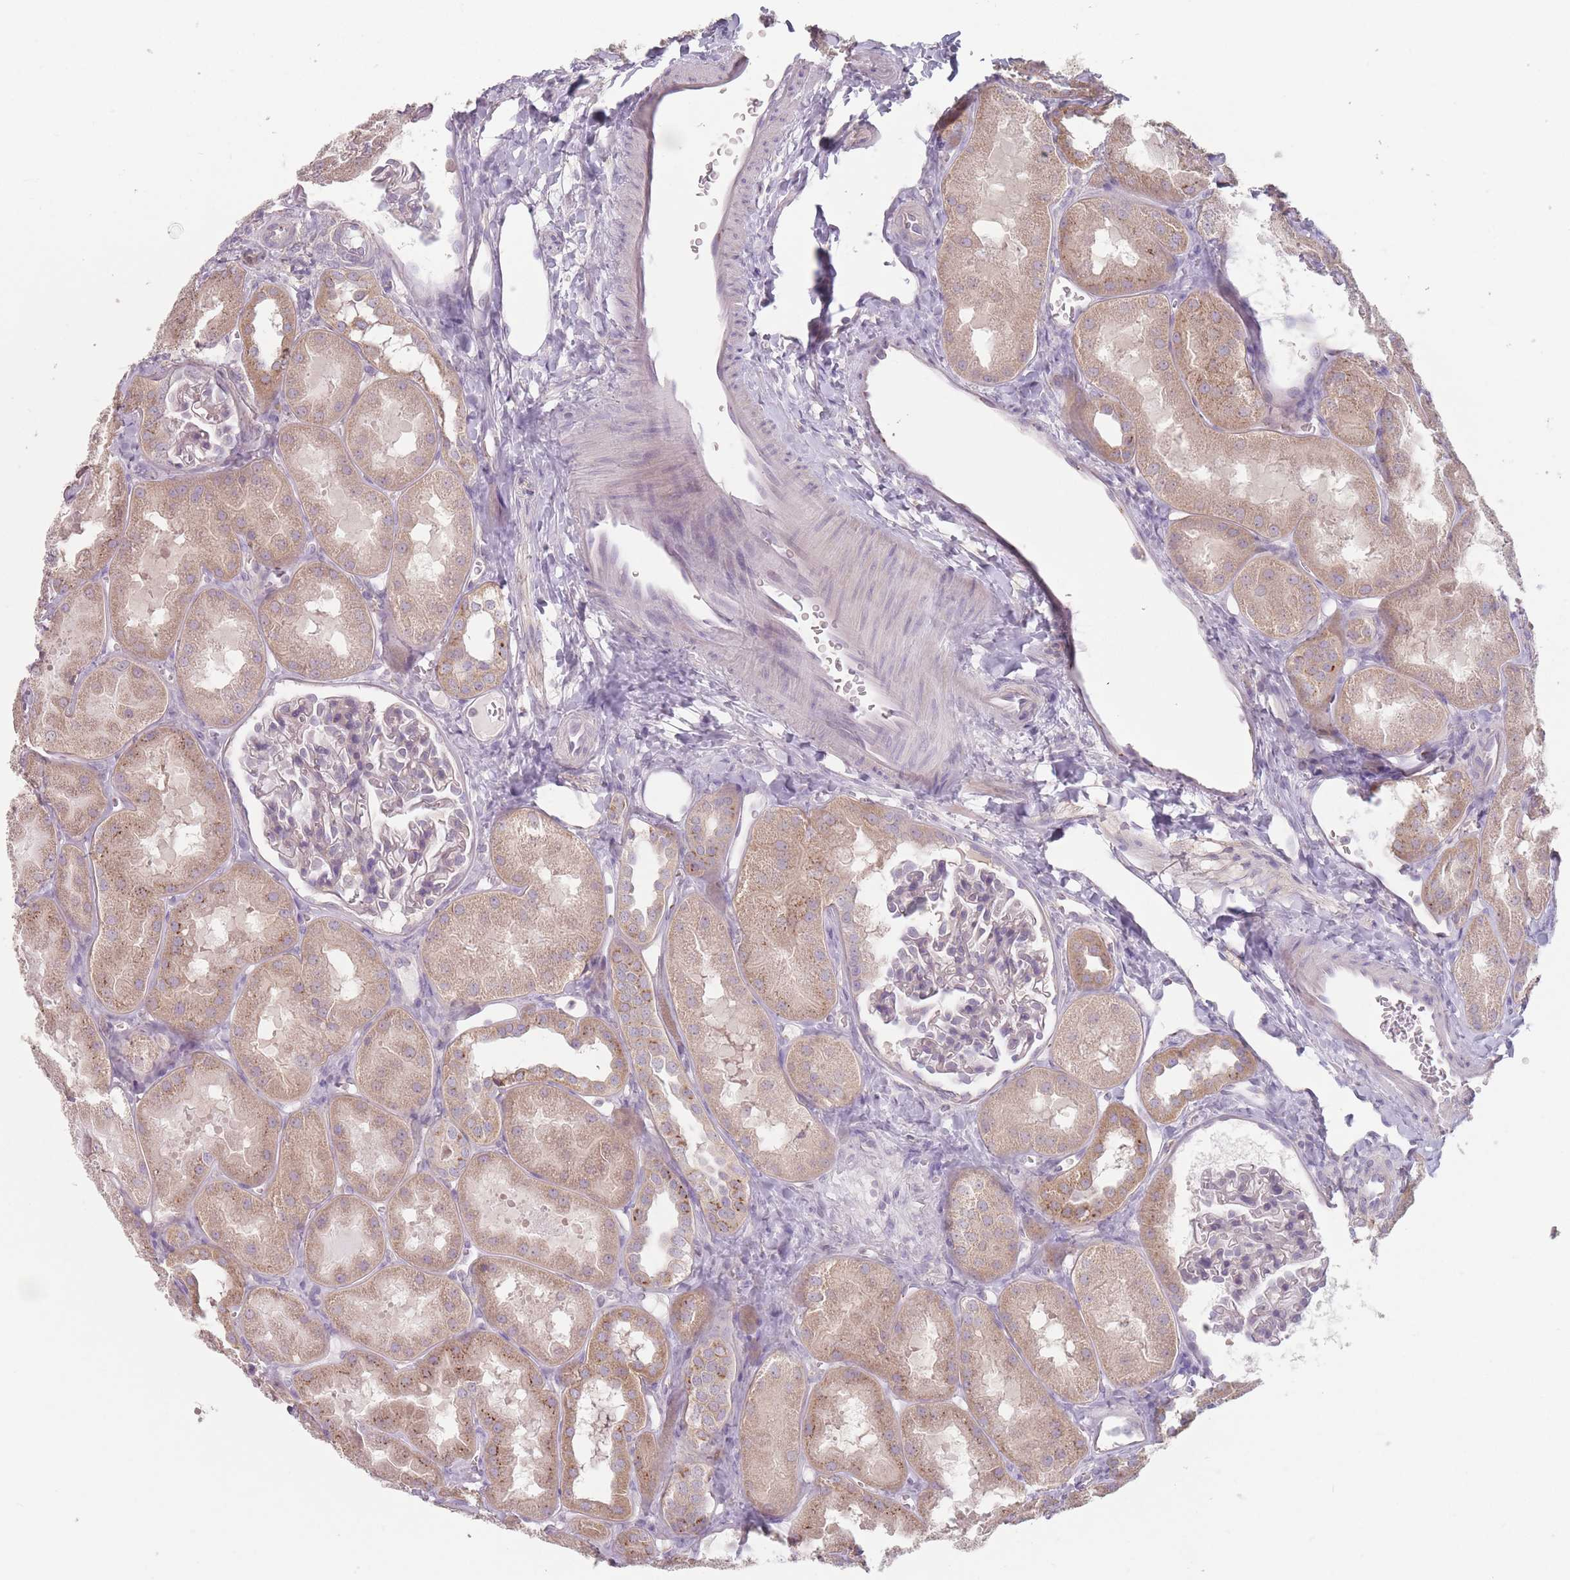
{"staining": {"intensity": "negative", "quantity": "none", "location": "none"}, "tissue": "kidney", "cell_type": "Cells in glomeruli", "image_type": "normal", "snomed": [{"axis": "morphology", "description": "Normal tissue, NOS"}, {"axis": "topography", "description": "Kidney"}, {"axis": "topography", "description": "Urinary bladder"}], "caption": "Protein analysis of unremarkable kidney reveals no significant positivity in cells in glomeruli.", "gene": "AKAIN1", "patient": {"sex": "male", "age": 16}}